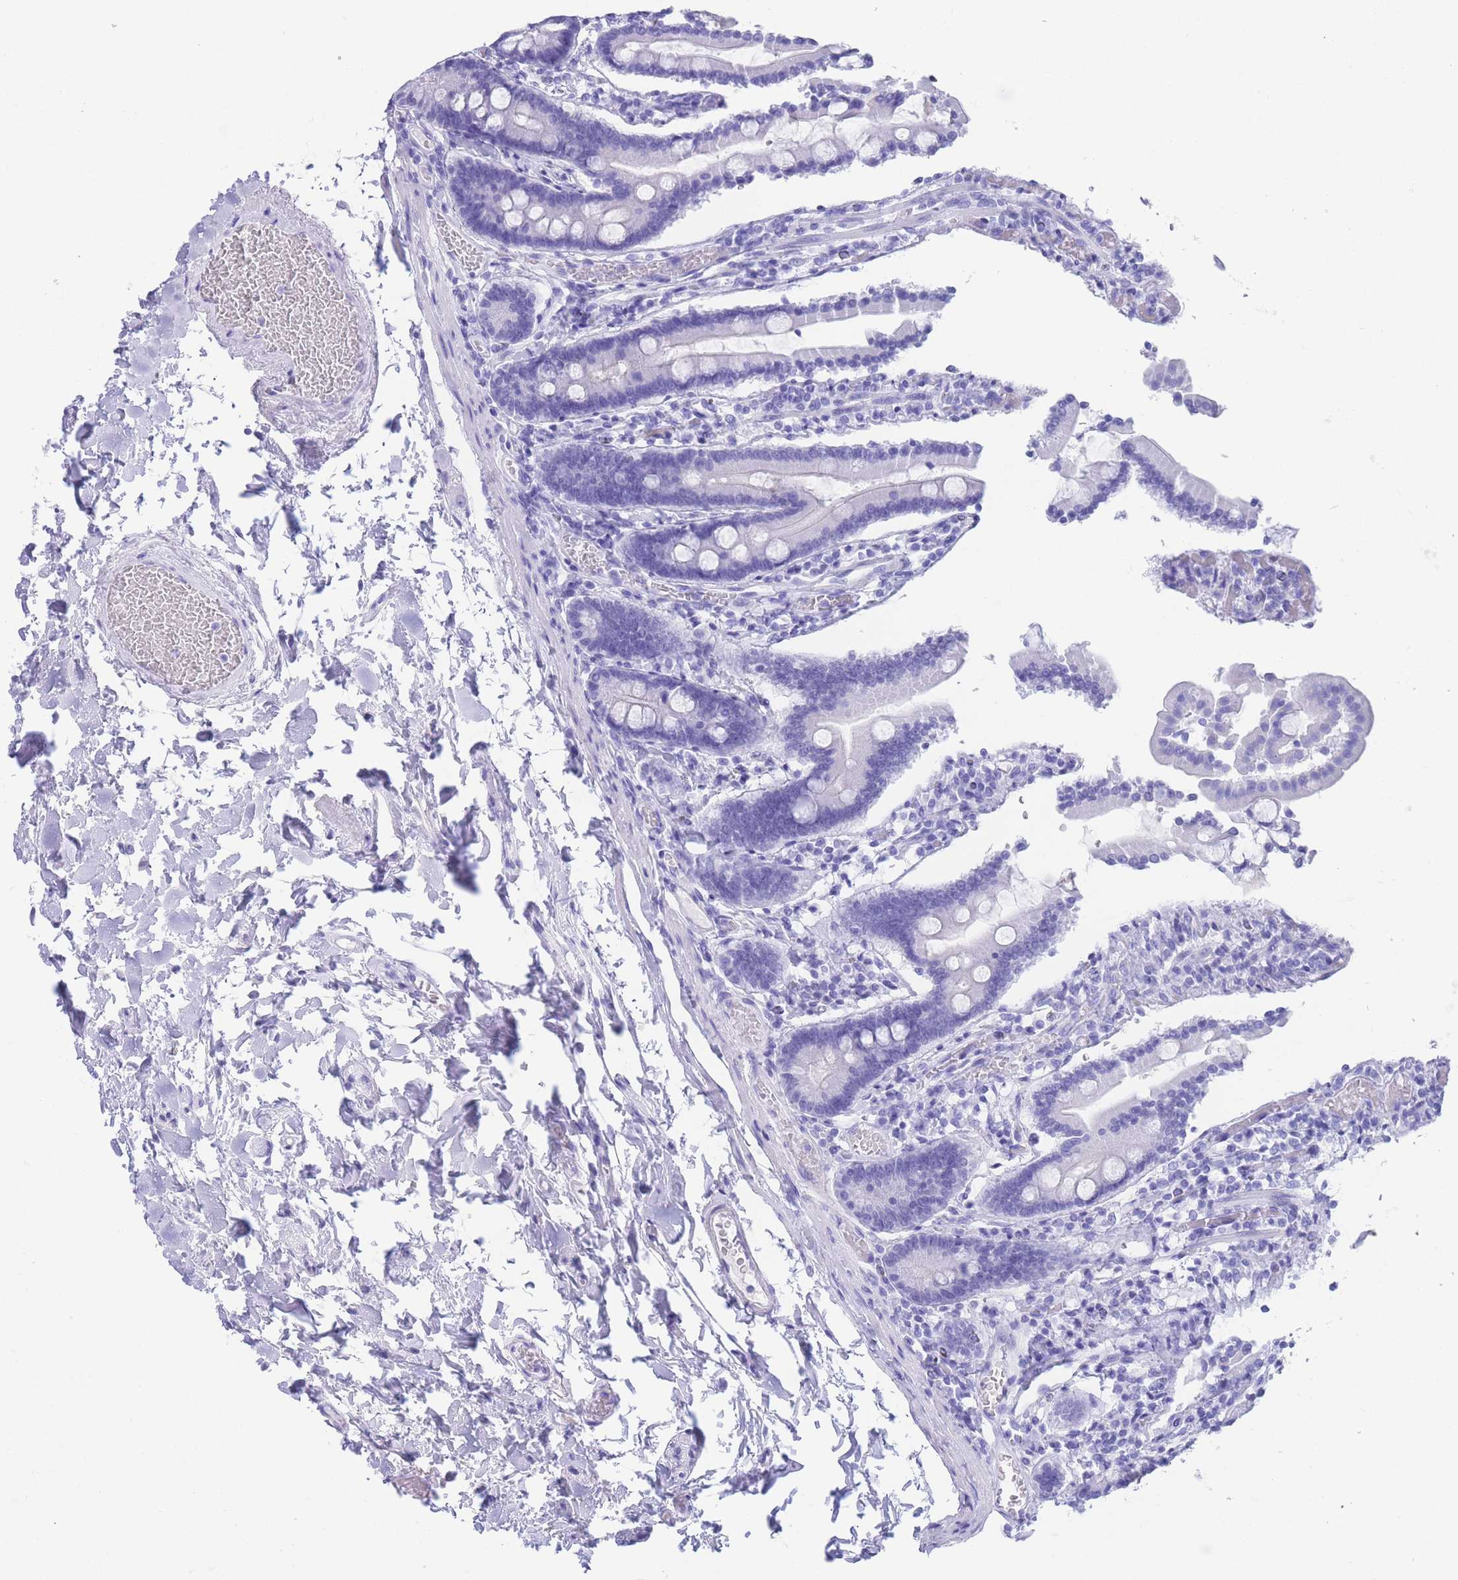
{"staining": {"intensity": "negative", "quantity": "none", "location": "none"}, "tissue": "duodenum", "cell_type": "Glandular cells", "image_type": "normal", "snomed": [{"axis": "morphology", "description": "Normal tissue, NOS"}, {"axis": "topography", "description": "Duodenum"}], "caption": "DAB (3,3'-diaminobenzidine) immunohistochemical staining of unremarkable human duodenum demonstrates no significant expression in glandular cells. The staining is performed using DAB brown chromogen with nuclei counter-stained in using hematoxylin.", "gene": "SLCO1B1", "patient": {"sex": "male", "age": 55}}